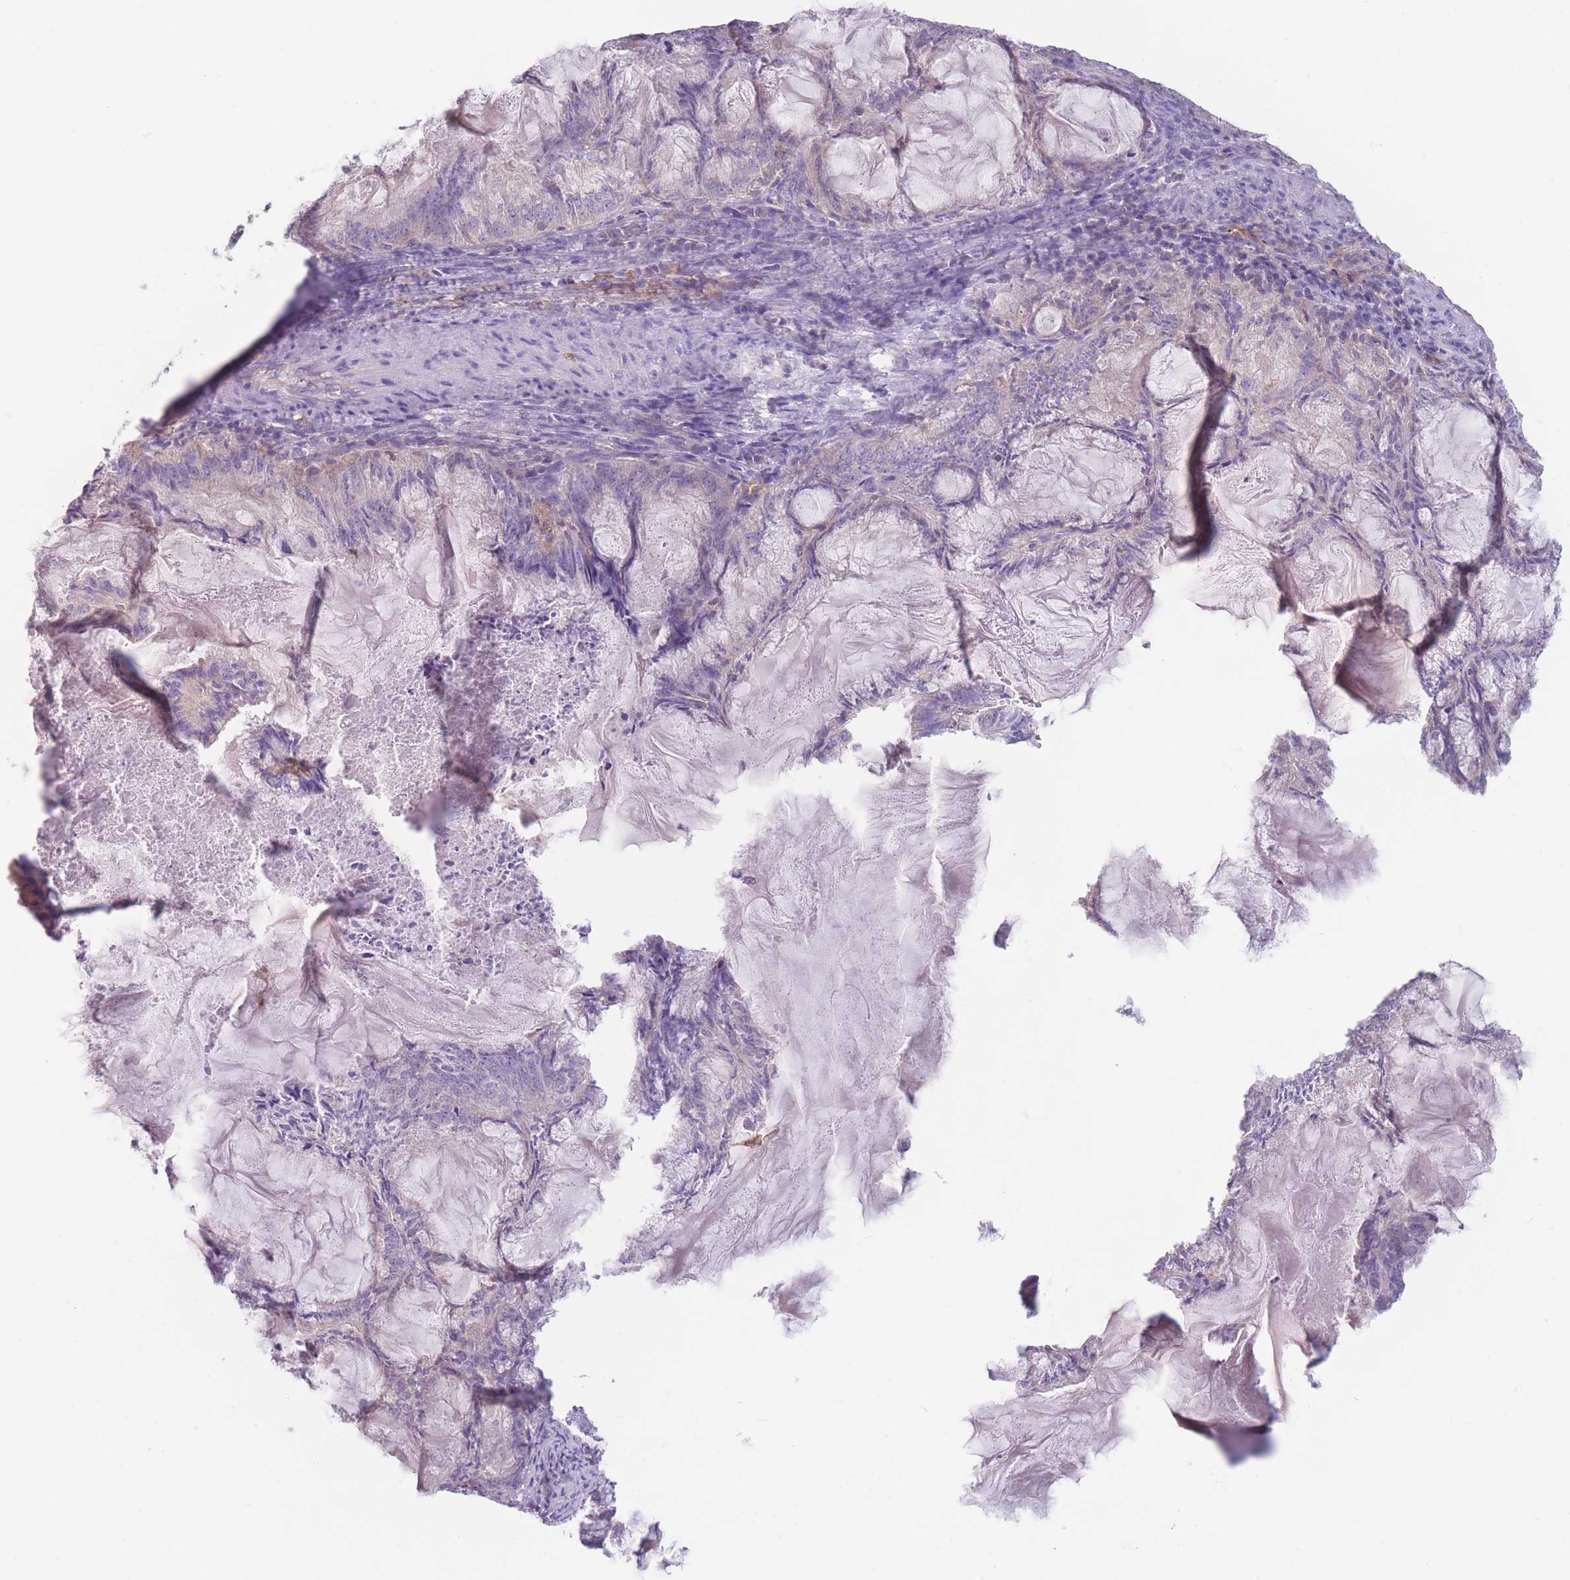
{"staining": {"intensity": "negative", "quantity": "none", "location": "none"}, "tissue": "endometrial cancer", "cell_type": "Tumor cells", "image_type": "cancer", "snomed": [{"axis": "morphology", "description": "Adenocarcinoma, NOS"}, {"axis": "topography", "description": "Endometrium"}], "caption": "The micrograph displays no staining of tumor cells in endometrial cancer. (DAB (3,3'-diaminobenzidine) immunohistochemistry with hematoxylin counter stain).", "gene": "ST3GAL4", "patient": {"sex": "female", "age": 86}}